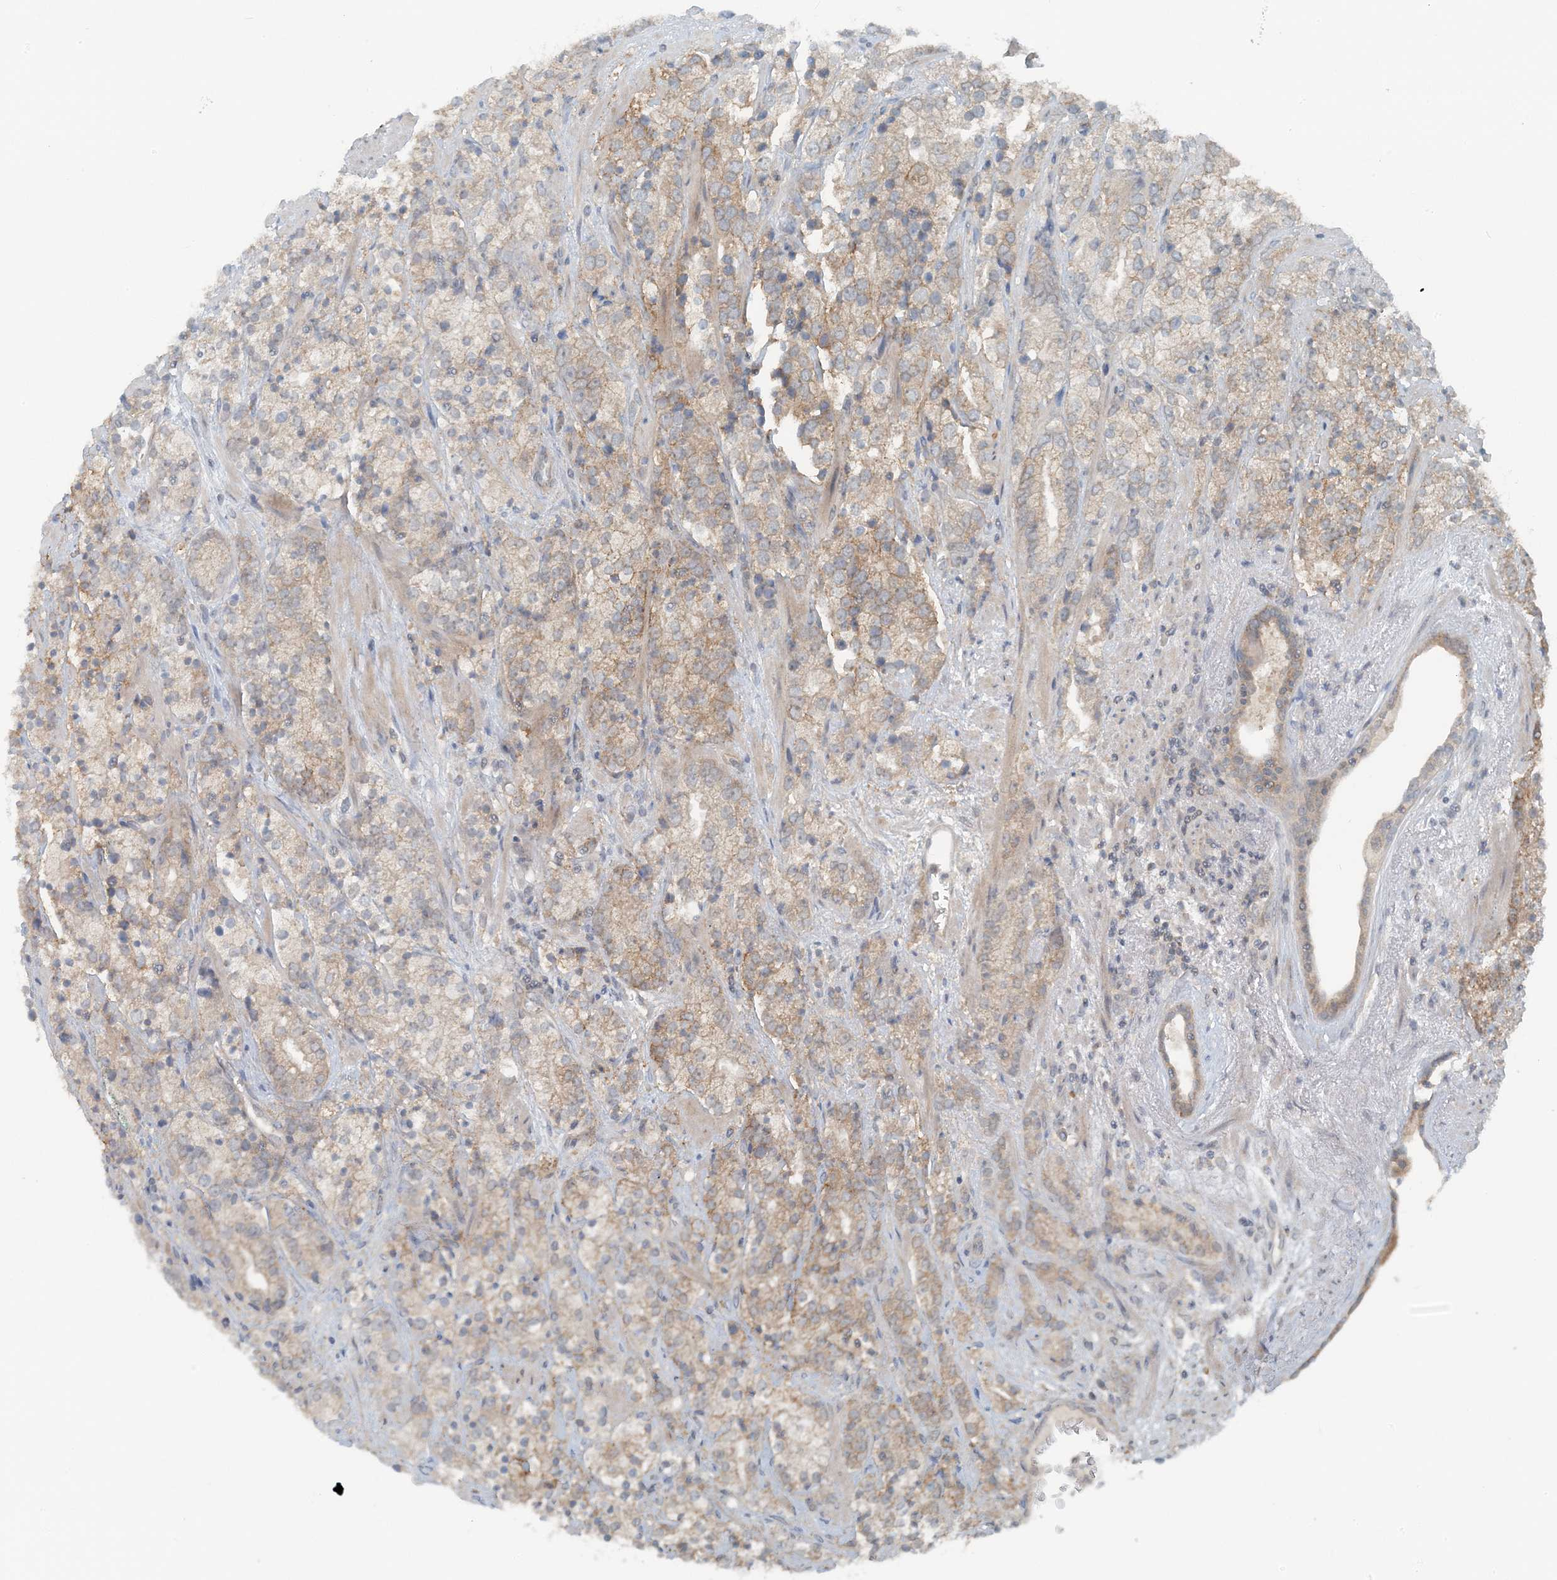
{"staining": {"intensity": "weak", "quantity": "25%-75%", "location": "cytoplasmic/membranous"}, "tissue": "prostate cancer", "cell_type": "Tumor cells", "image_type": "cancer", "snomed": [{"axis": "morphology", "description": "Adenocarcinoma, High grade"}, {"axis": "topography", "description": "Prostate"}], "caption": "Protein staining displays weak cytoplasmic/membranous positivity in approximately 25%-75% of tumor cells in prostate cancer (adenocarcinoma (high-grade)). Immunohistochemistry stains the protein of interest in brown and the nuclei are stained blue.", "gene": "MITD1", "patient": {"sex": "male", "age": 71}}